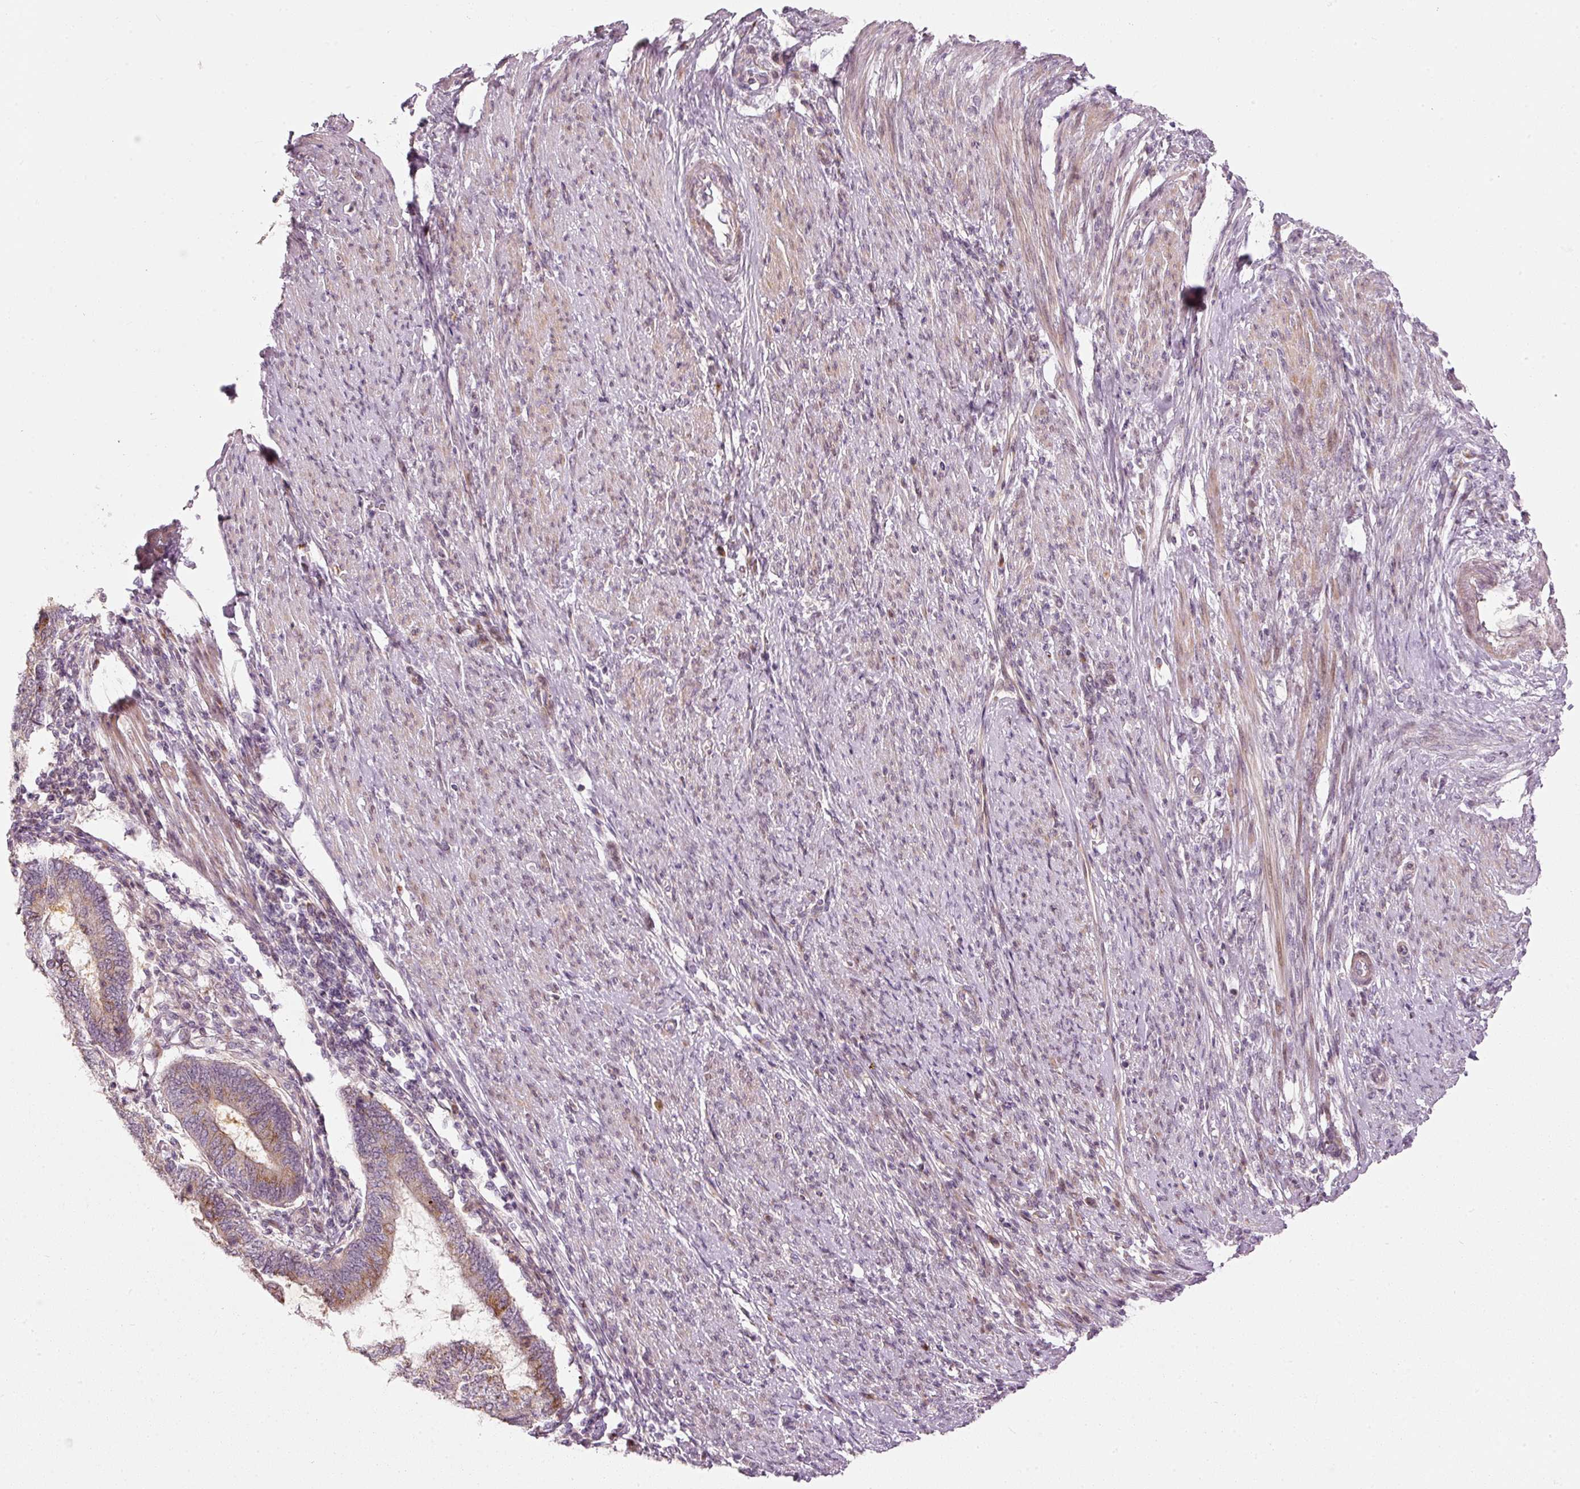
{"staining": {"intensity": "moderate", "quantity": "<25%", "location": "cytoplasmic/membranous"}, "tissue": "endometrial cancer", "cell_type": "Tumor cells", "image_type": "cancer", "snomed": [{"axis": "morphology", "description": "Adenocarcinoma, NOS"}, {"axis": "topography", "description": "Uterus"}, {"axis": "topography", "description": "Endometrium"}], "caption": "This histopathology image demonstrates IHC staining of human endometrial cancer (adenocarcinoma), with low moderate cytoplasmic/membranous staining in about <25% of tumor cells.", "gene": "SLC20A1", "patient": {"sex": "female", "age": 70}}